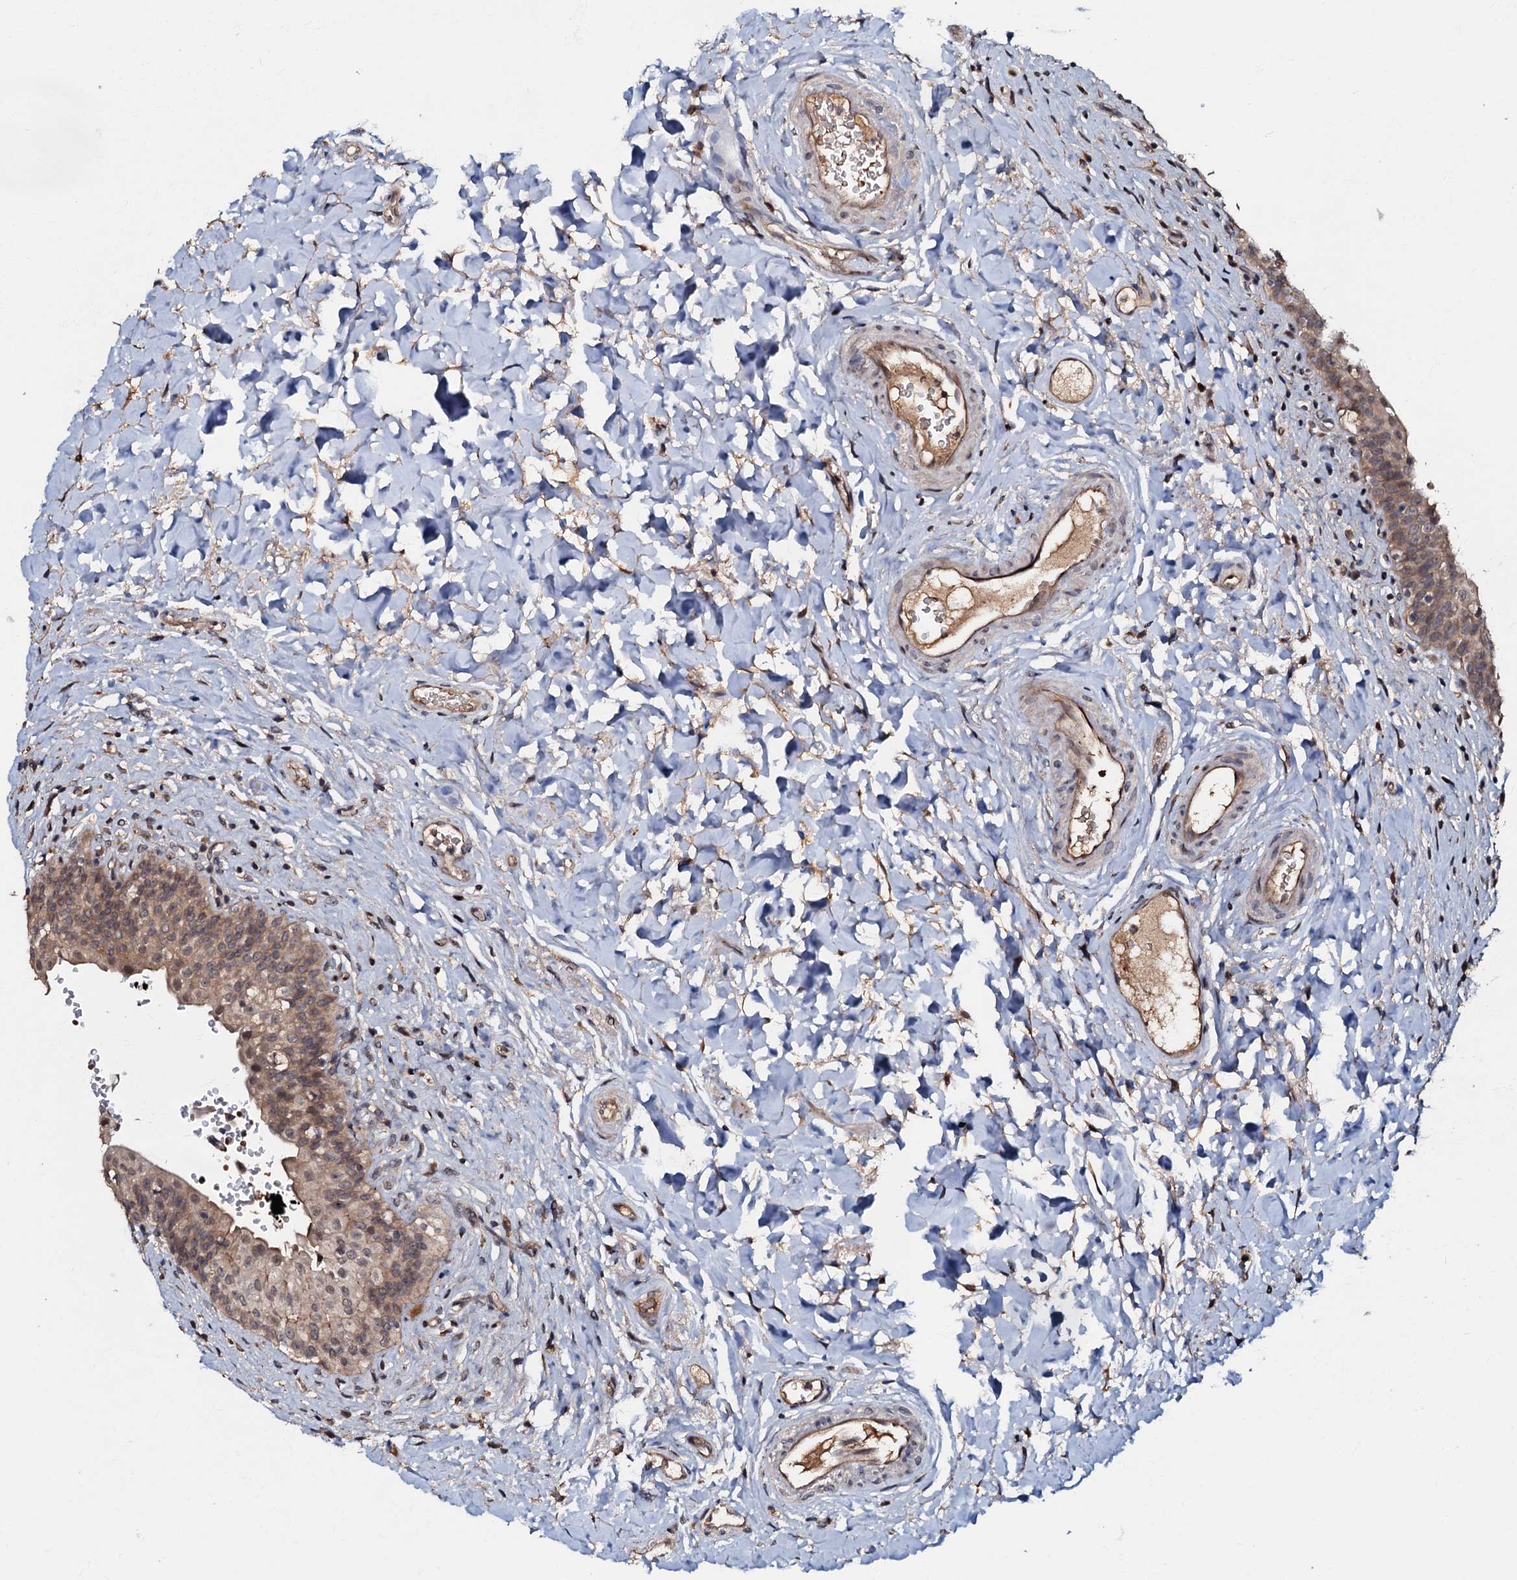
{"staining": {"intensity": "moderate", "quantity": ">75%", "location": "cytoplasmic/membranous,nuclear"}, "tissue": "urinary bladder", "cell_type": "Urothelial cells", "image_type": "normal", "snomed": [{"axis": "morphology", "description": "Normal tissue, NOS"}, {"axis": "topography", "description": "Urinary bladder"}], "caption": "DAB (3,3'-diaminobenzidine) immunohistochemical staining of unremarkable urinary bladder exhibits moderate cytoplasmic/membranous,nuclear protein positivity in about >75% of urothelial cells.", "gene": "MANSC4", "patient": {"sex": "male", "age": 83}}